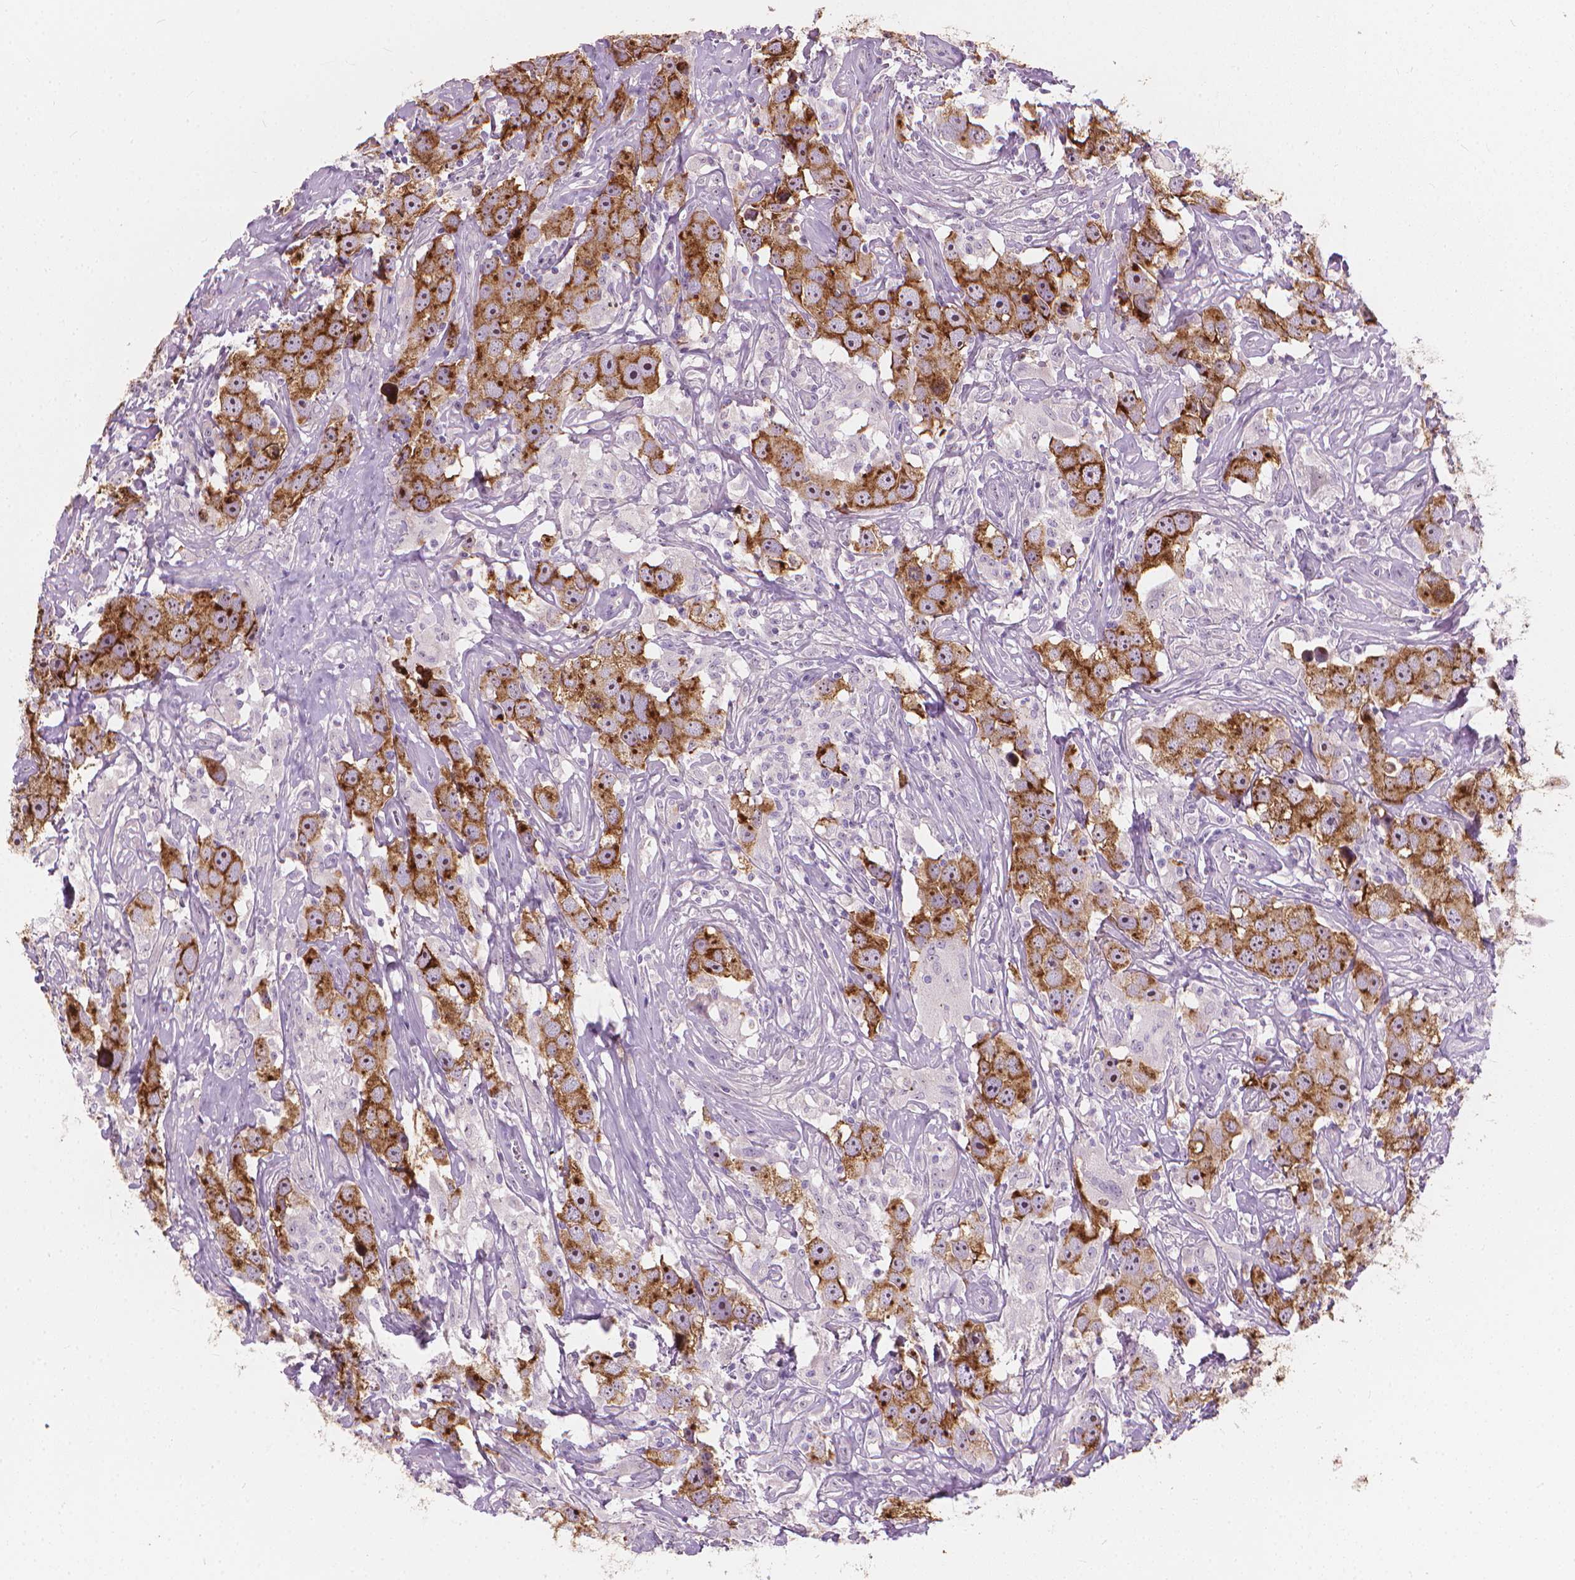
{"staining": {"intensity": "moderate", "quantity": "25%-75%", "location": "cytoplasmic/membranous"}, "tissue": "testis cancer", "cell_type": "Tumor cells", "image_type": "cancer", "snomed": [{"axis": "morphology", "description": "Seminoma, NOS"}, {"axis": "topography", "description": "Testis"}], "caption": "A micrograph of human testis cancer (seminoma) stained for a protein demonstrates moderate cytoplasmic/membranous brown staining in tumor cells.", "gene": "GPRC5A", "patient": {"sex": "male", "age": 49}}